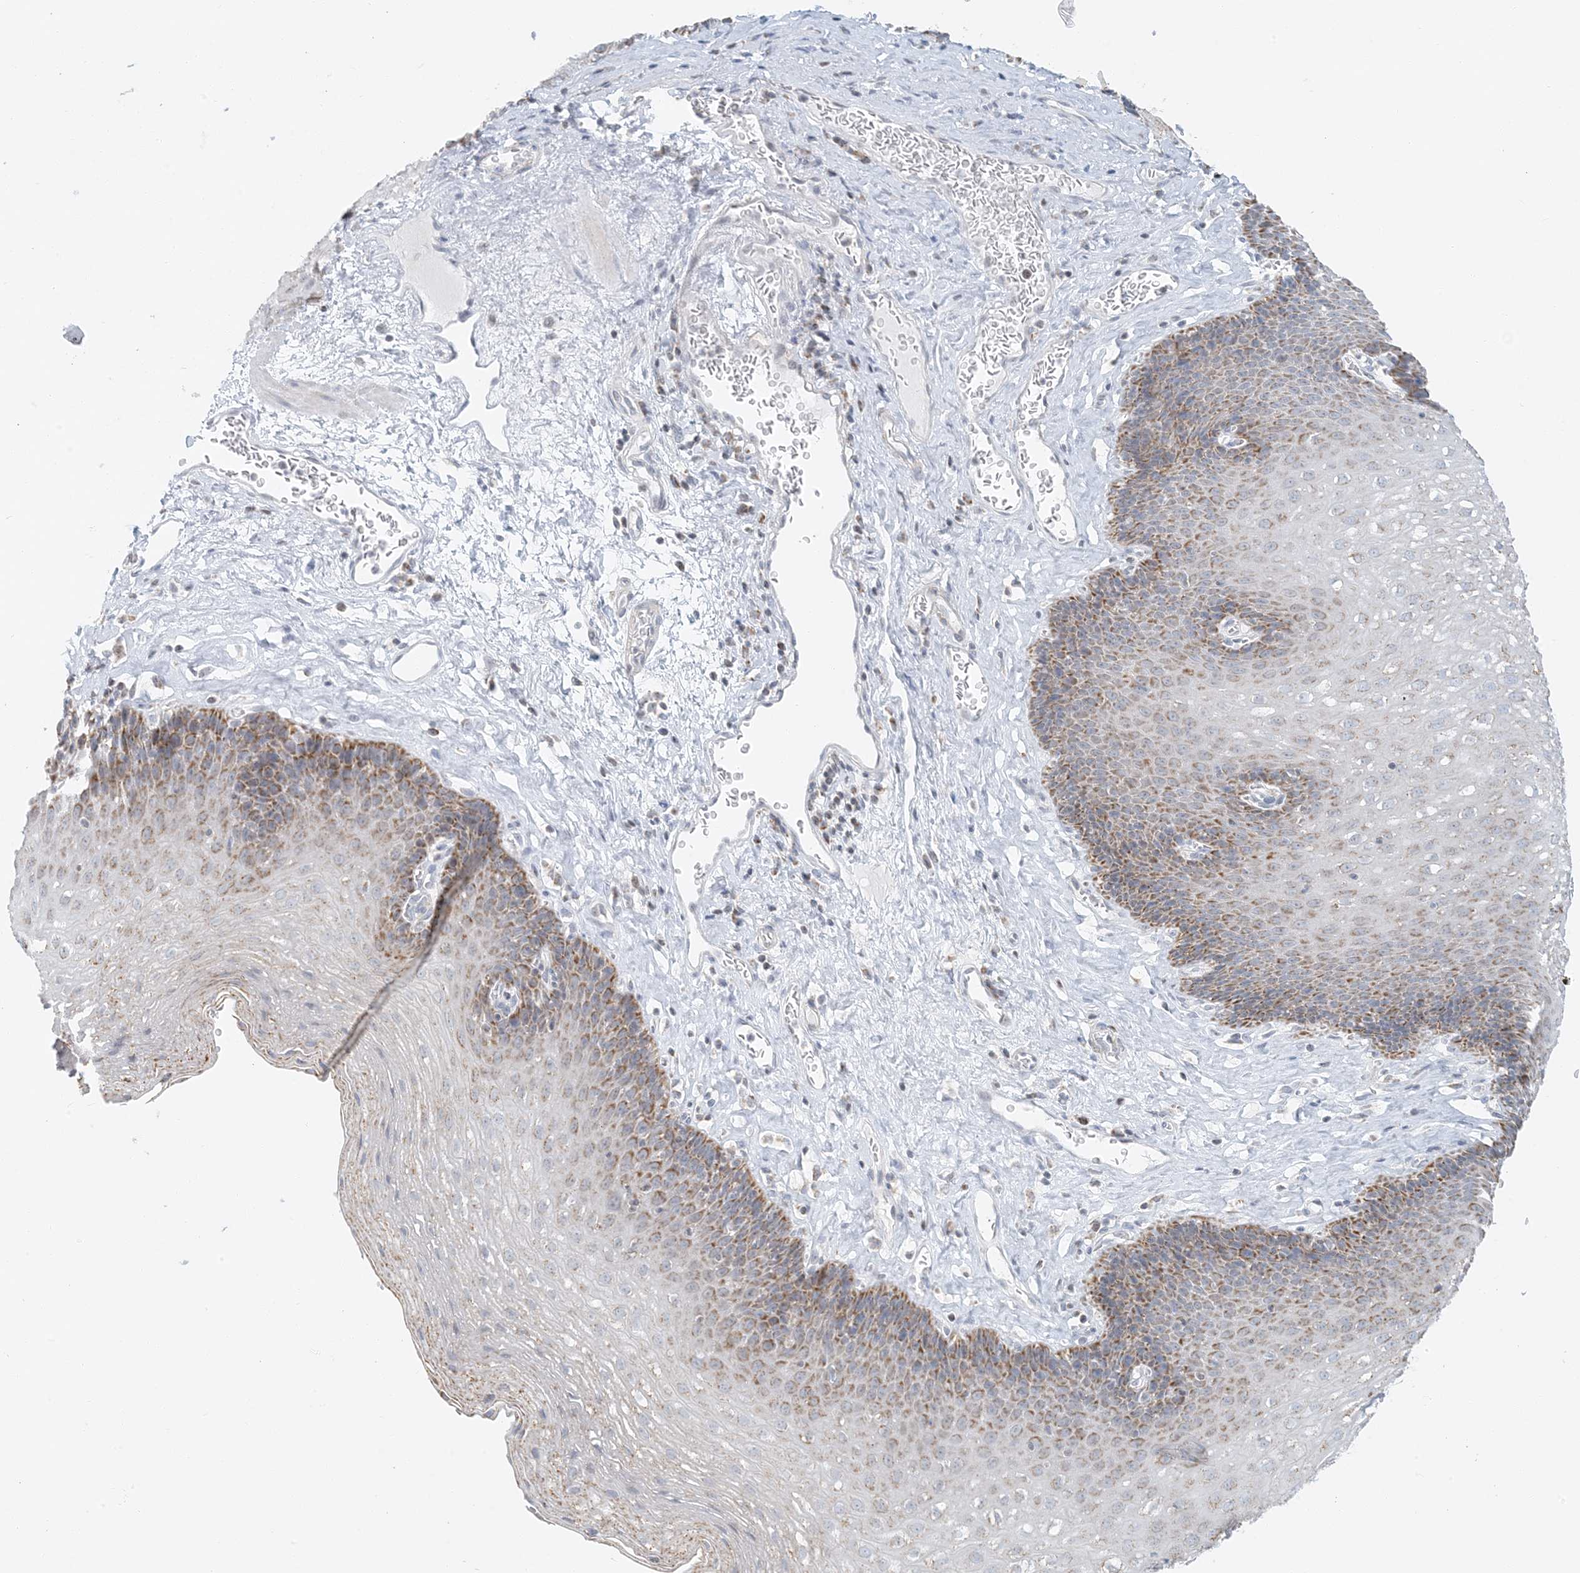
{"staining": {"intensity": "moderate", "quantity": "25%-75%", "location": "cytoplasmic/membranous"}, "tissue": "esophagus", "cell_type": "Squamous epithelial cells", "image_type": "normal", "snomed": [{"axis": "morphology", "description": "Normal tissue, NOS"}, {"axis": "topography", "description": "Esophagus"}], "caption": "High-magnification brightfield microscopy of unremarkable esophagus stained with DAB (brown) and counterstained with hematoxylin (blue). squamous epithelial cells exhibit moderate cytoplasmic/membranous staining is appreciated in approximately25%-75% of cells.", "gene": "BDH1", "patient": {"sex": "female", "age": 66}}